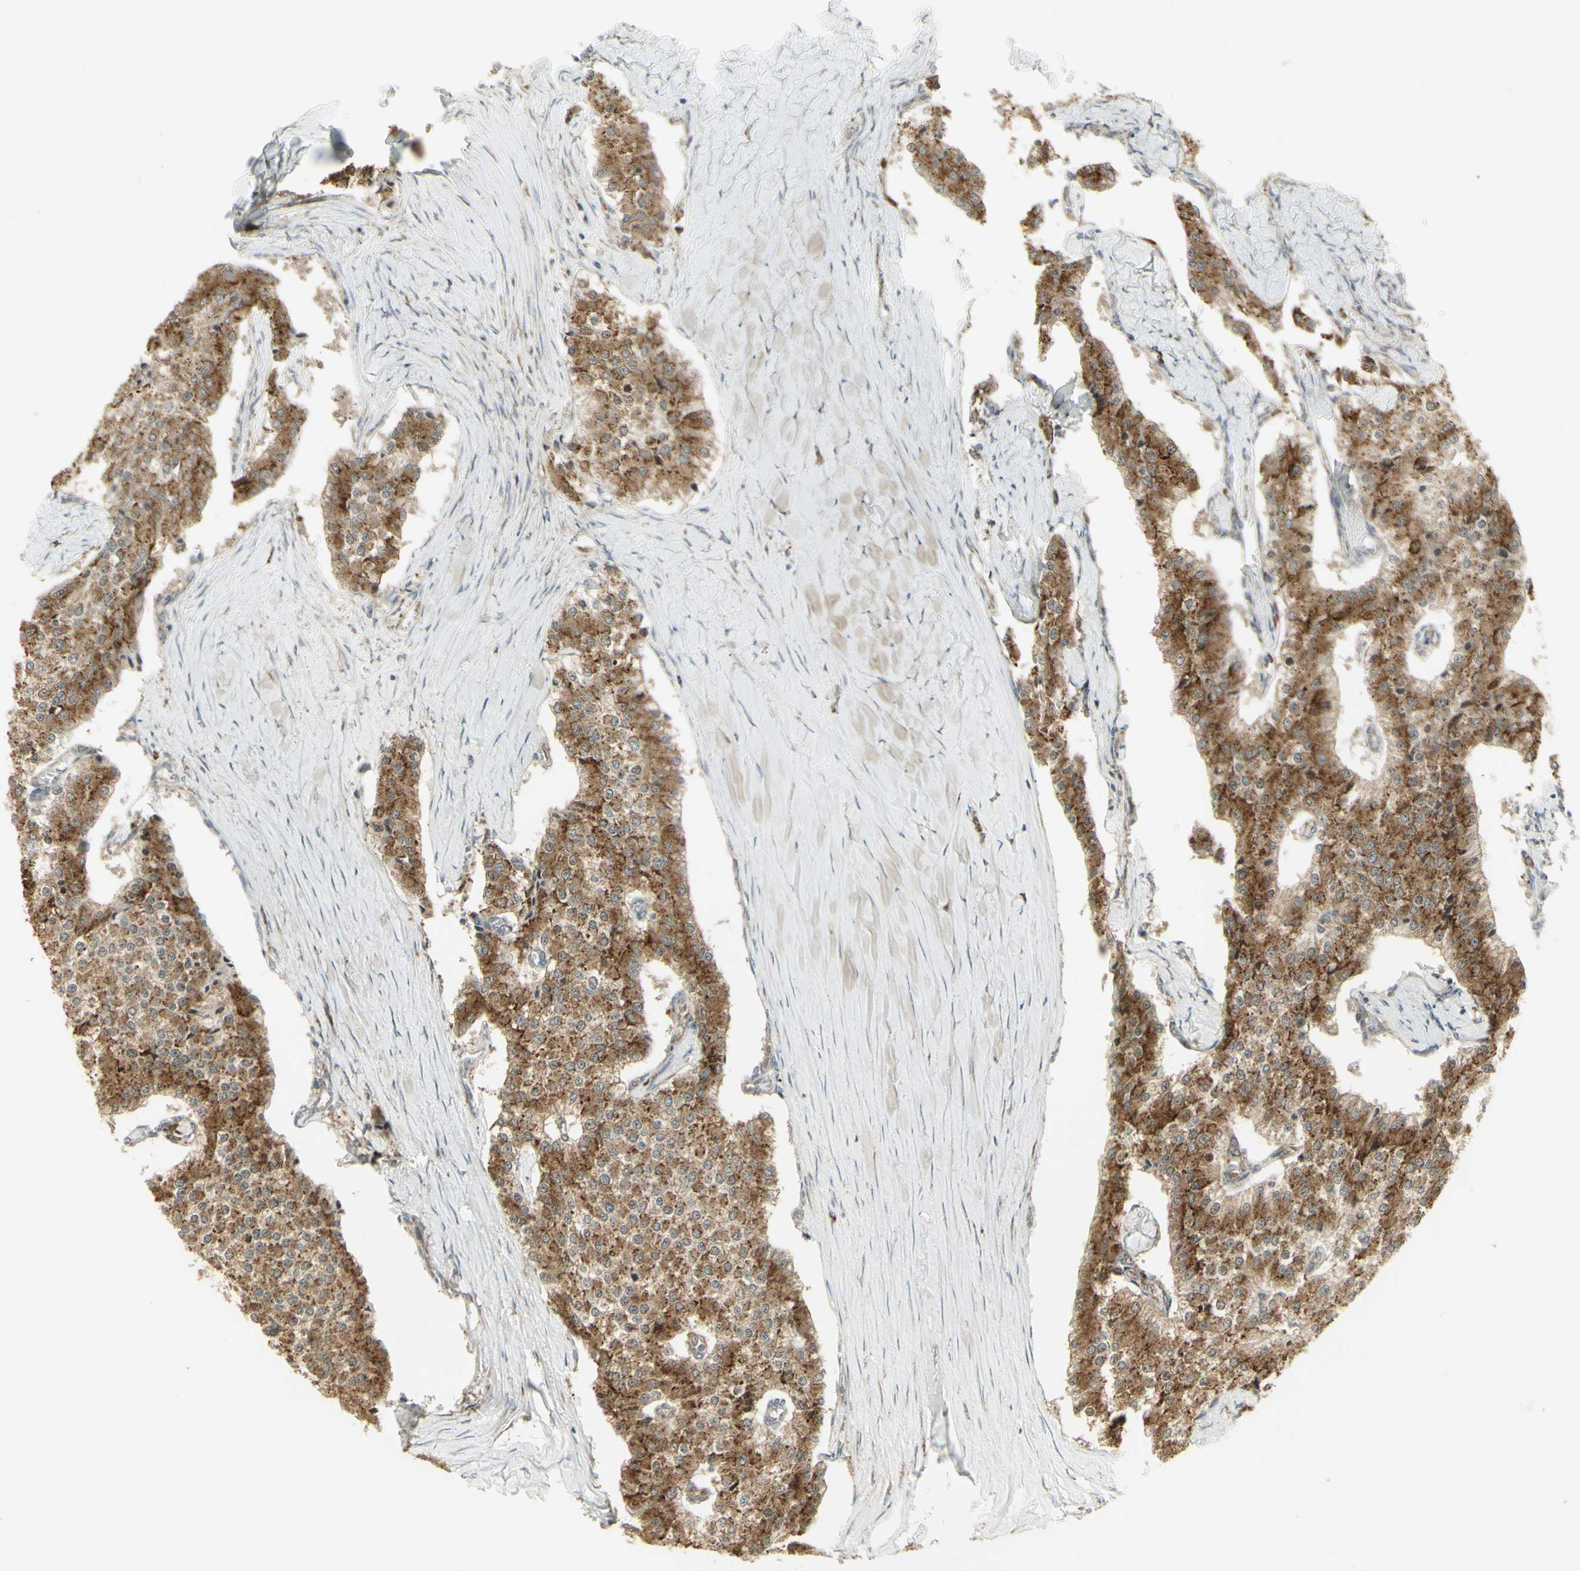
{"staining": {"intensity": "moderate", "quantity": ">75%", "location": "cytoplasmic/membranous"}, "tissue": "carcinoid", "cell_type": "Tumor cells", "image_type": "cancer", "snomed": [{"axis": "morphology", "description": "Carcinoid, malignant, NOS"}, {"axis": "topography", "description": "Colon"}], "caption": "Immunohistochemical staining of carcinoid reveals medium levels of moderate cytoplasmic/membranous expression in about >75% of tumor cells.", "gene": "FKBP3", "patient": {"sex": "female", "age": 52}}